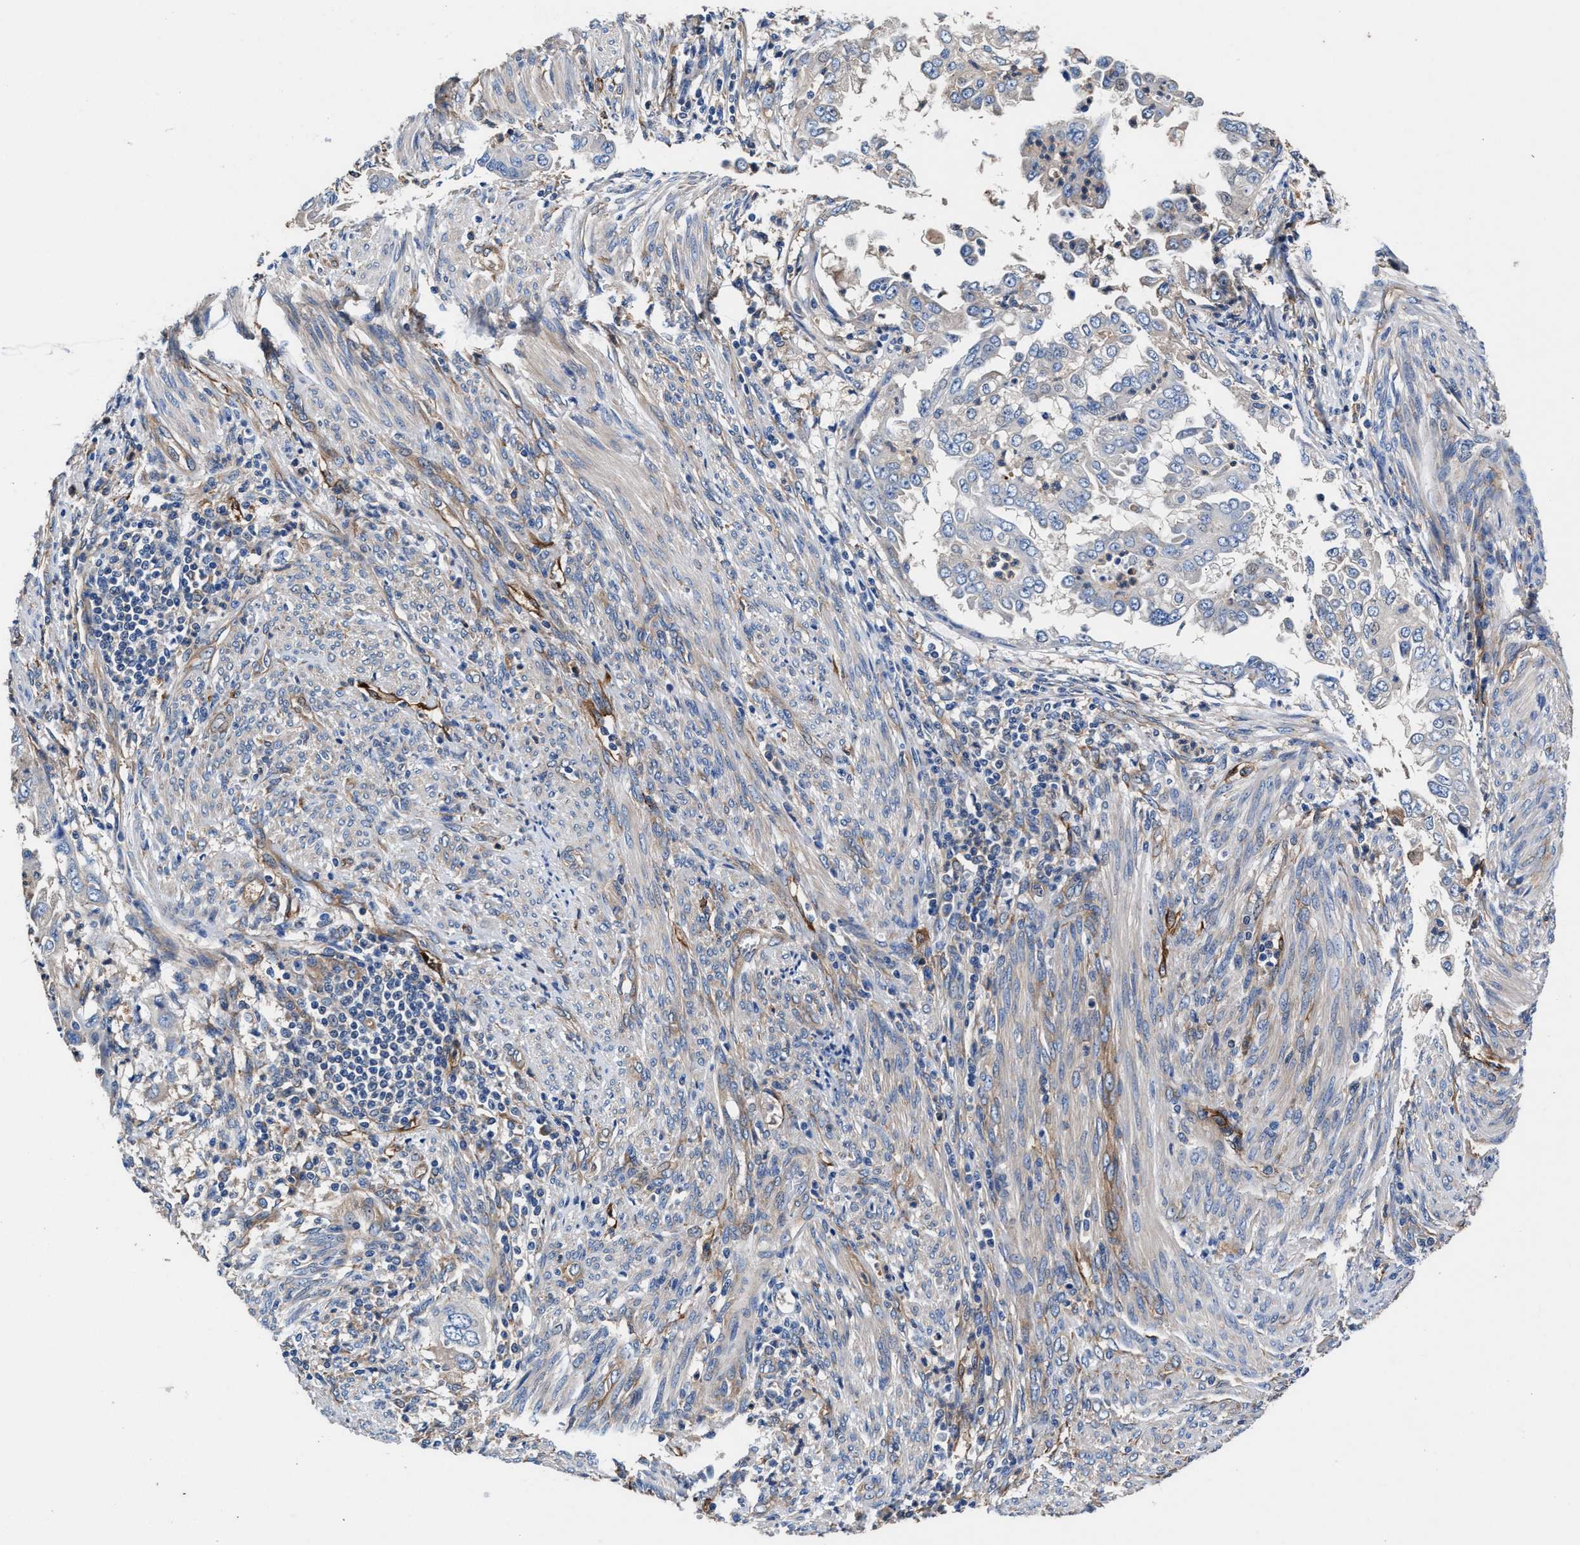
{"staining": {"intensity": "negative", "quantity": "none", "location": "none"}, "tissue": "endometrial cancer", "cell_type": "Tumor cells", "image_type": "cancer", "snomed": [{"axis": "morphology", "description": "Adenocarcinoma, NOS"}, {"axis": "topography", "description": "Endometrium"}], "caption": "A micrograph of human endometrial cancer is negative for staining in tumor cells.", "gene": "SH3GL1", "patient": {"sex": "female", "age": 85}}